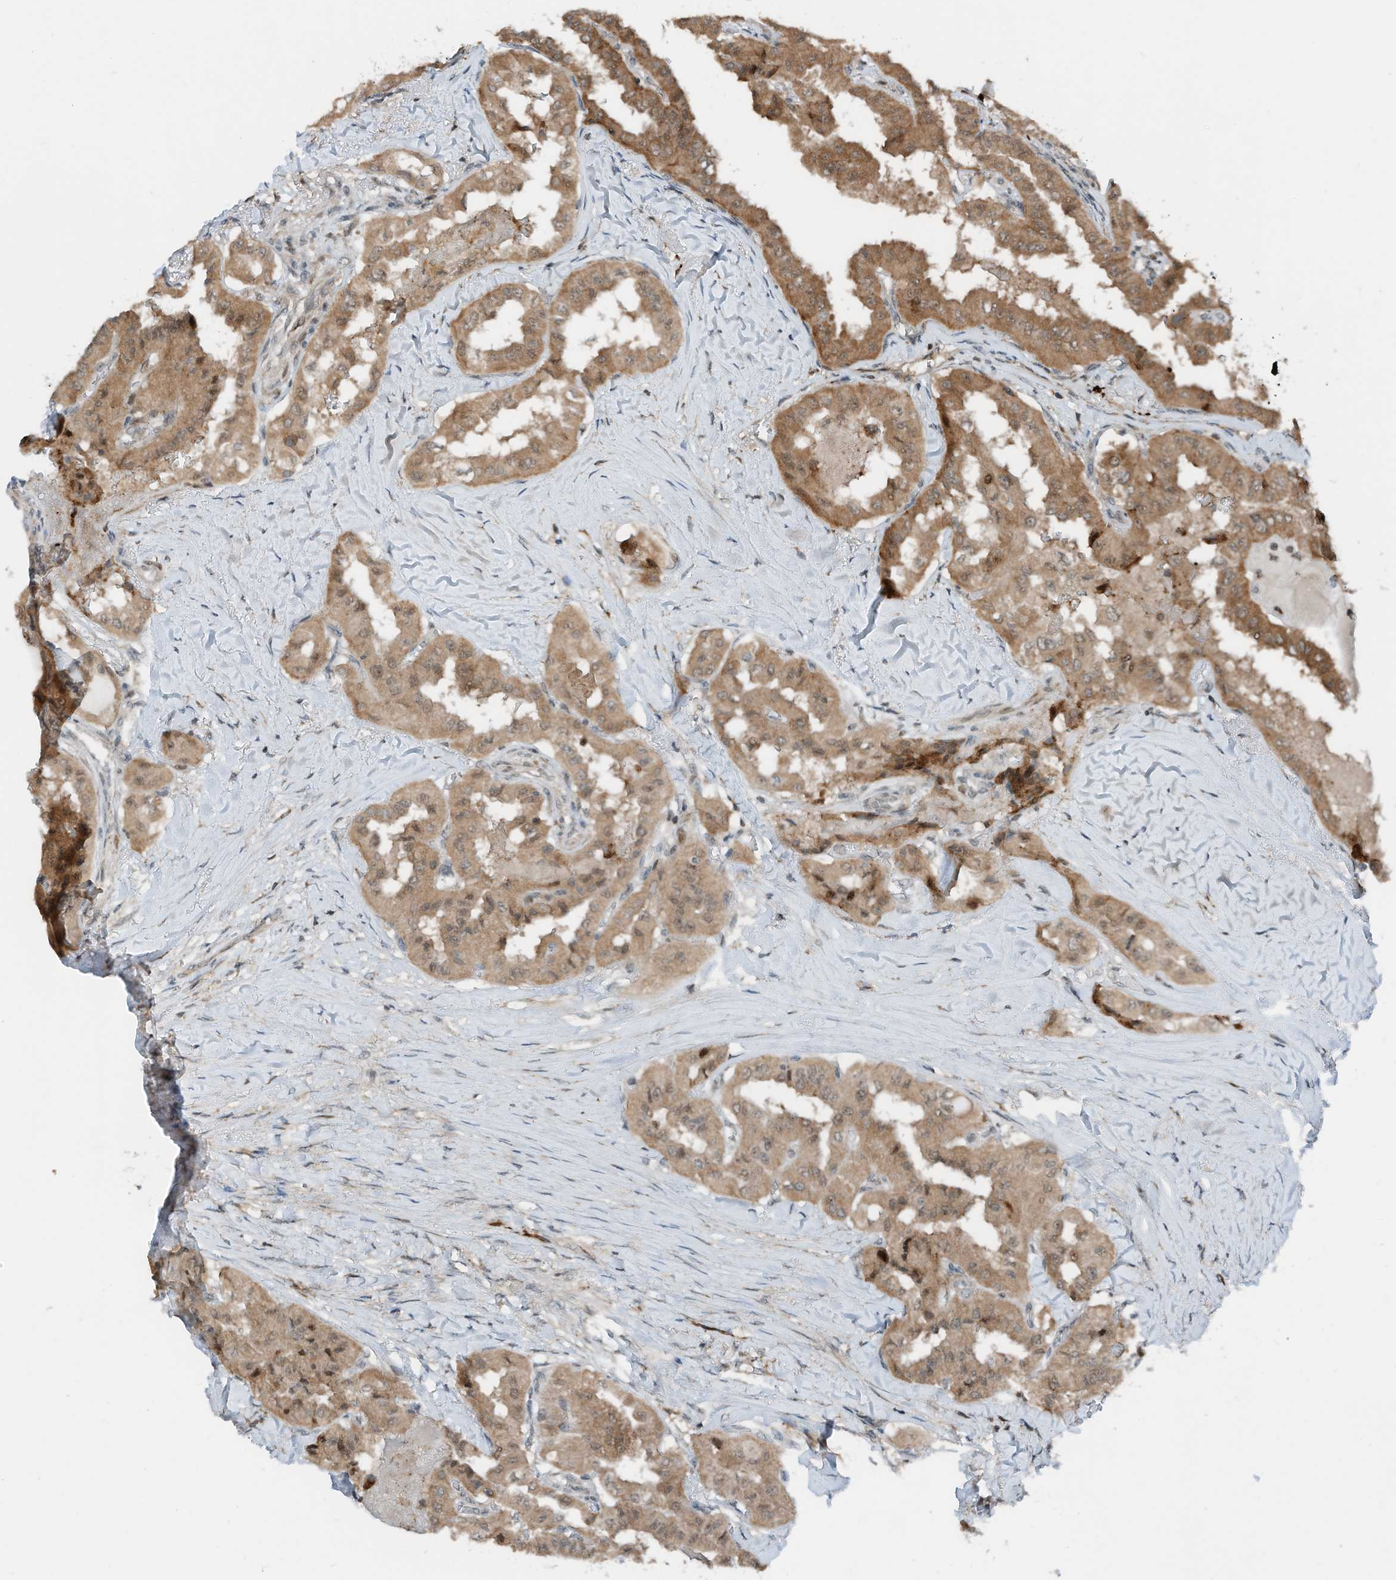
{"staining": {"intensity": "moderate", "quantity": ">75%", "location": "cytoplasmic/membranous,nuclear"}, "tissue": "thyroid cancer", "cell_type": "Tumor cells", "image_type": "cancer", "snomed": [{"axis": "morphology", "description": "Papillary adenocarcinoma, NOS"}, {"axis": "topography", "description": "Thyroid gland"}], "caption": "Protein expression analysis of thyroid cancer shows moderate cytoplasmic/membranous and nuclear expression in about >75% of tumor cells. The protein of interest is shown in brown color, while the nuclei are stained blue.", "gene": "RMND1", "patient": {"sex": "female", "age": 59}}